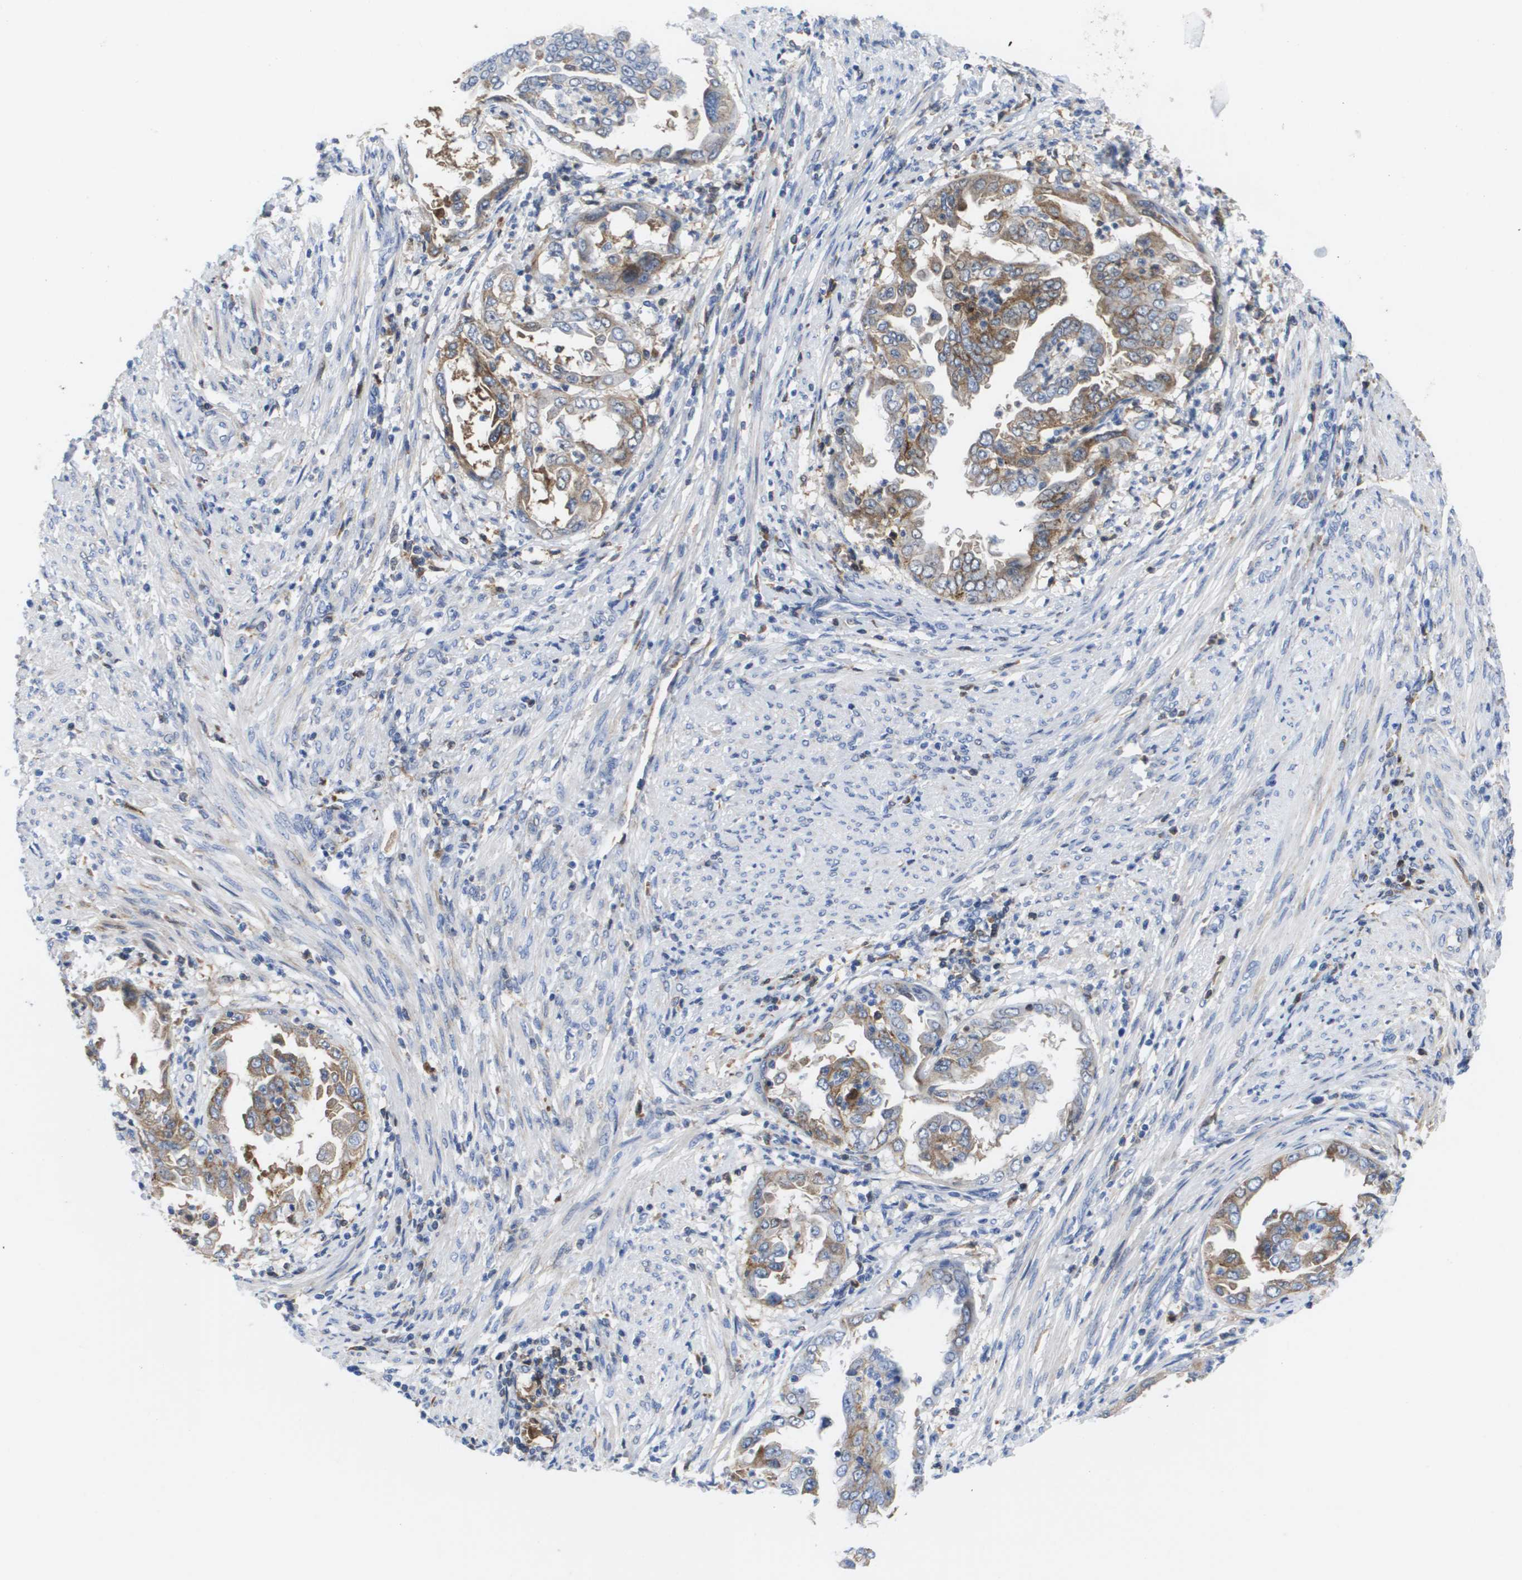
{"staining": {"intensity": "weak", "quantity": "25%-75%", "location": "cytoplasmic/membranous"}, "tissue": "endometrial cancer", "cell_type": "Tumor cells", "image_type": "cancer", "snomed": [{"axis": "morphology", "description": "Adenocarcinoma, NOS"}, {"axis": "topography", "description": "Endometrium"}], "caption": "The micrograph displays immunohistochemical staining of endometrial adenocarcinoma. There is weak cytoplasmic/membranous expression is present in approximately 25%-75% of tumor cells.", "gene": "SERPINC1", "patient": {"sex": "female", "age": 85}}